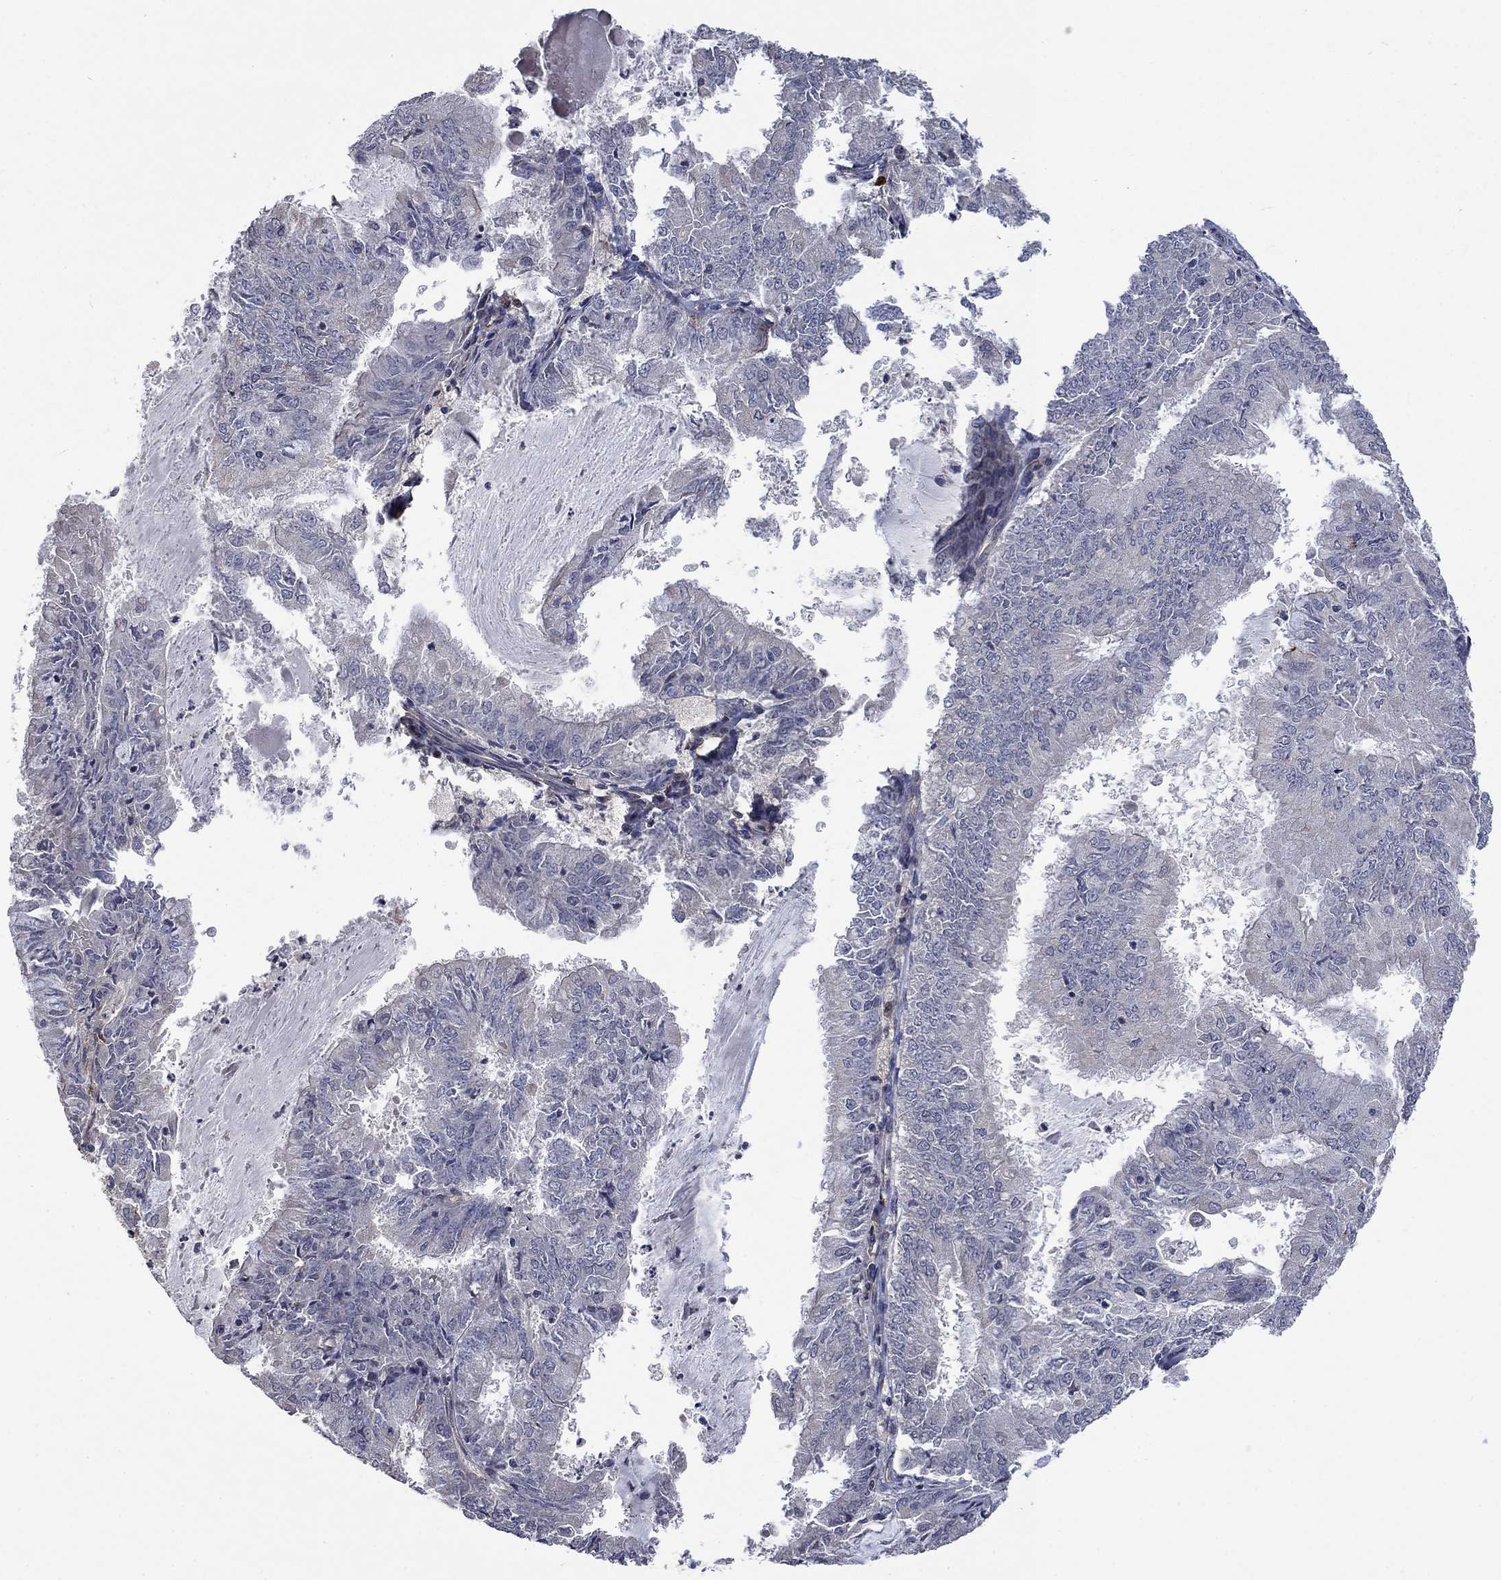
{"staining": {"intensity": "negative", "quantity": "none", "location": "none"}, "tissue": "endometrial cancer", "cell_type": "Tumor cells", "image_type": "cancer", "snomed": [{"axis": "morphology", "description": "Adenocarcinoma, NOS"}, {"axis": "topography", "description": "Endometrium"}], "caption": "Adenocarcinoma (endometrial) stained for a protein using immunohistochemistry shows no positivity tumor cells.", "gene": "VCAN", "patient": {"sex": "female", "age": 57}}